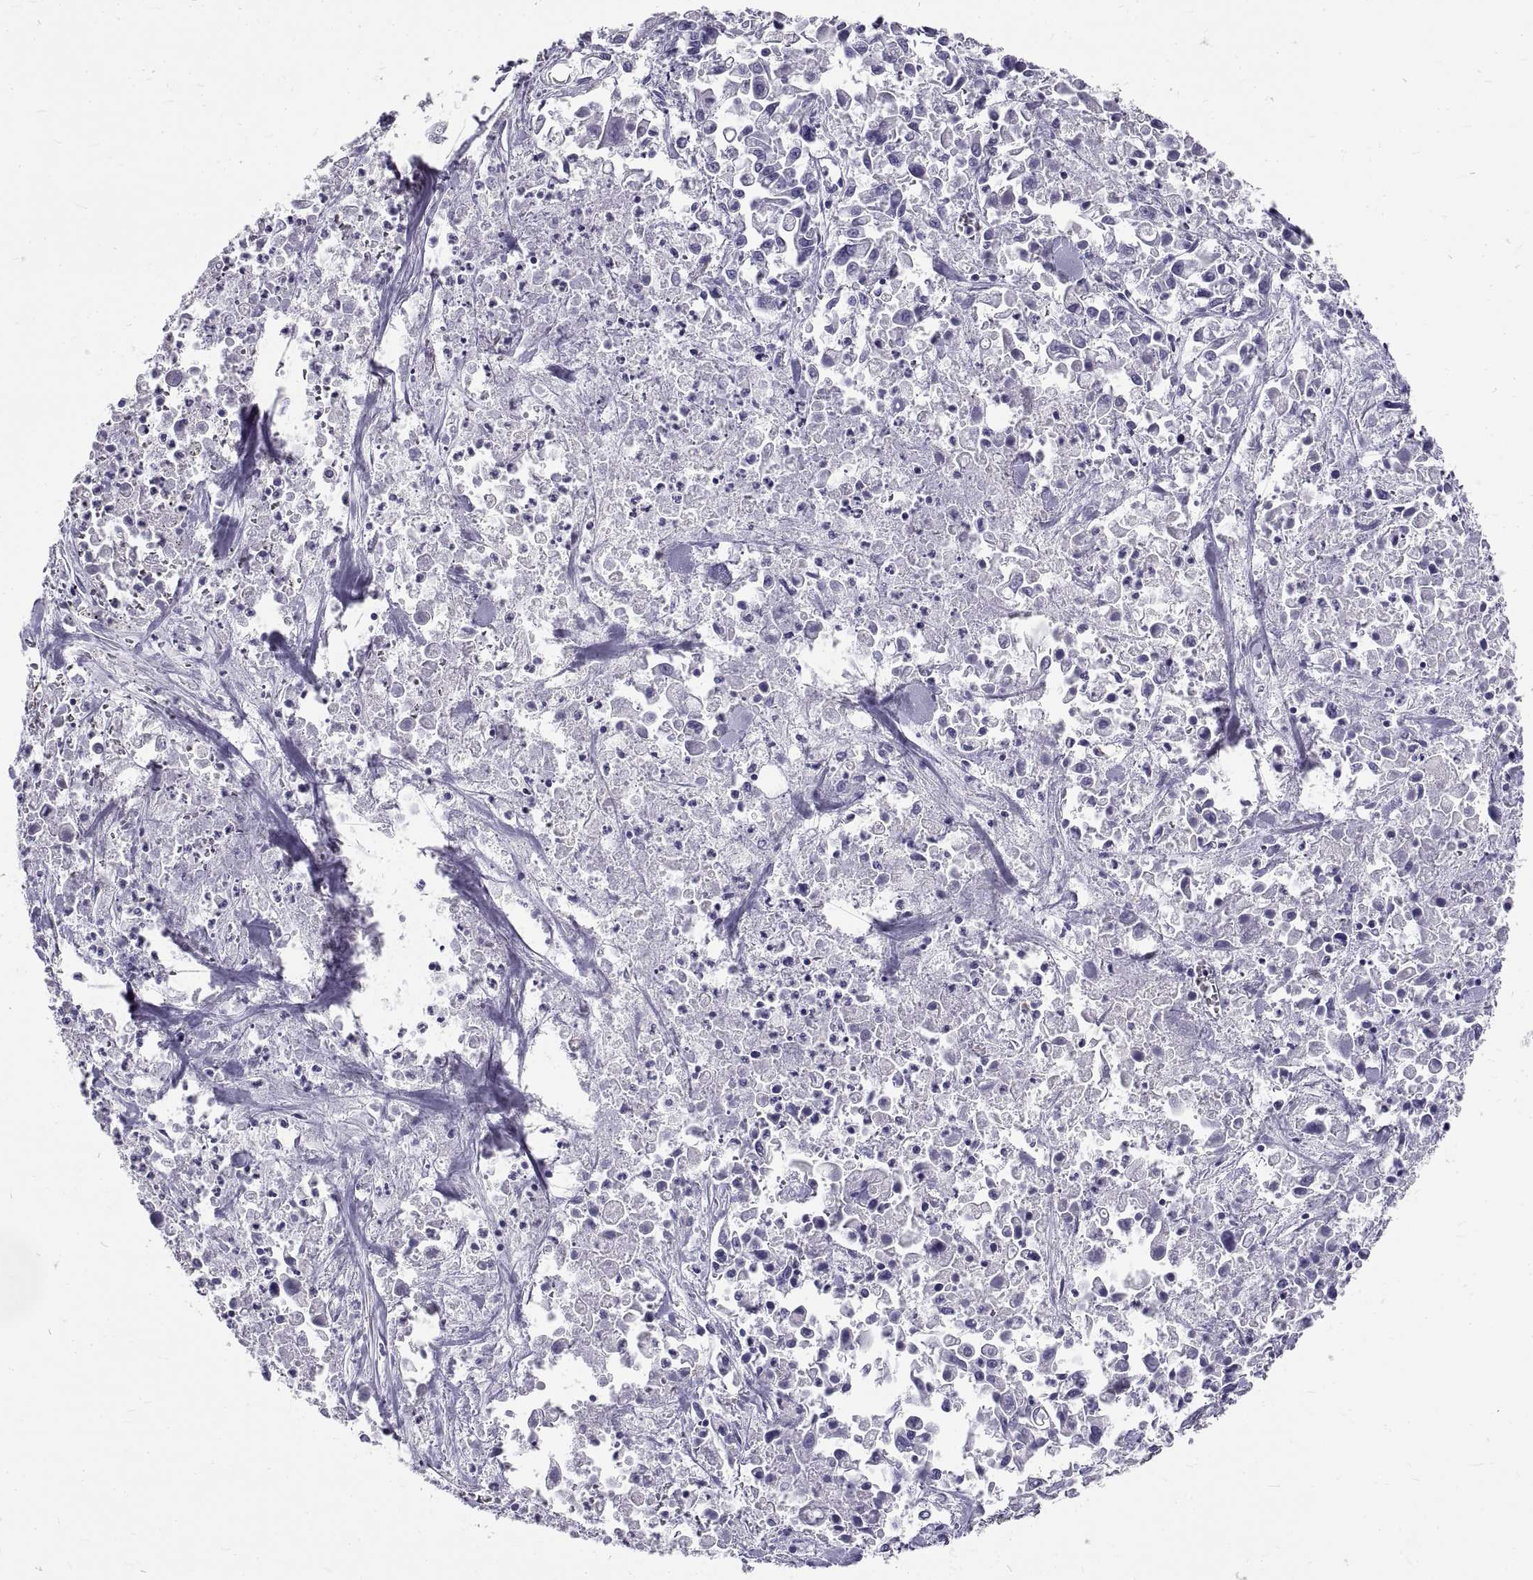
{"staining": {"intensity": "negative", "quantity": "none", "location": "none"}, "tissue": "pancreatic cancer", "cell_type": "Tumor cells", "image_type": "cancer", "snomed": [{"axis": "morphology", "description": "Adenocarcinoma, NOS"}, {"axis": "topography", "description": "Pancreas"}], "caption": "A micrograph of human pancreatic cancer is negative for staining in tumor cells.", "gene": "GNG12", "patient": {"sex": "female", "age": 83}}